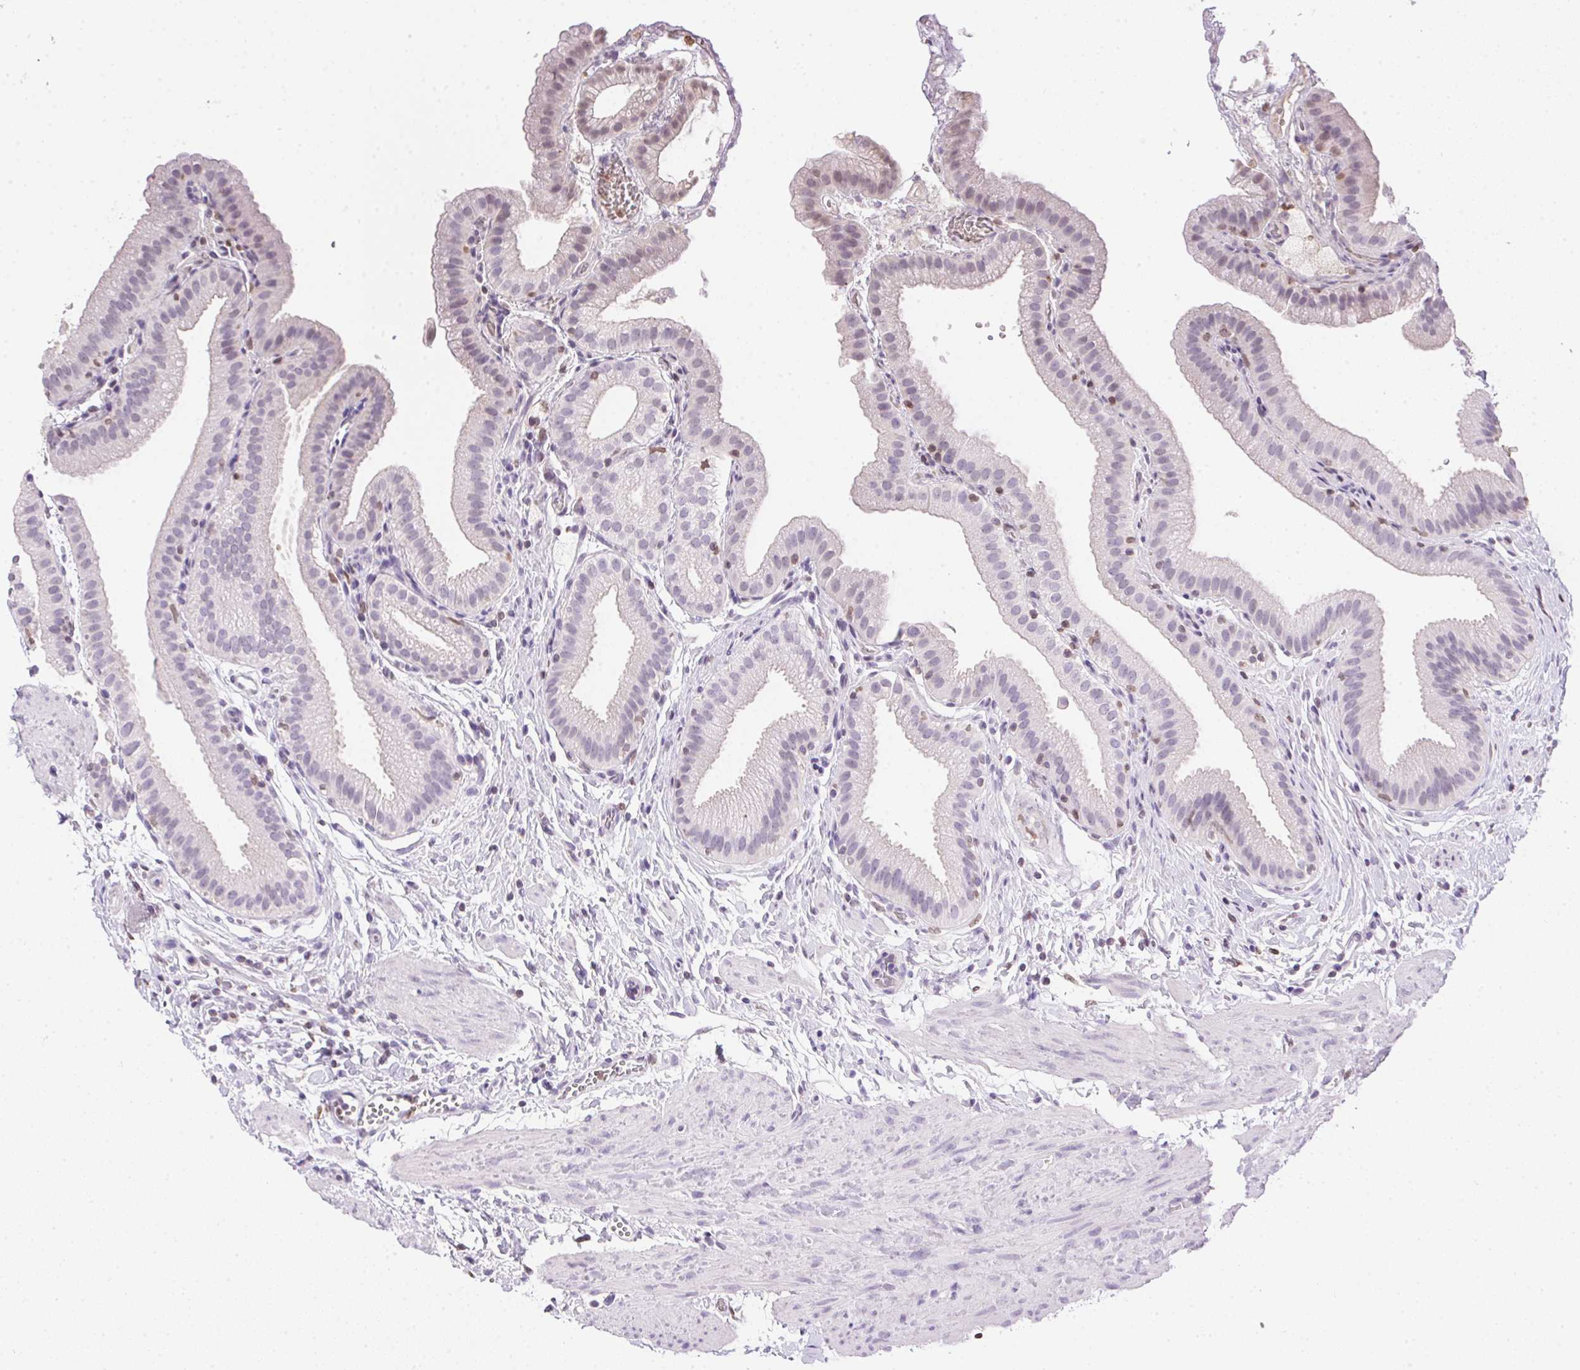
{"staining": {"intensity": "weak", "quantity": "<25%", "location": "nuclear"}, "tissue": "gallbladder", "cell_type": "Glandular cells", "image_type": "normal", "snomed": [{"axis": "morphology", "description": "Normal tissue, NOS"}, {"axis": "topography", "description": "Gallbladder"}], "caption": "The immunohistochemistry (IHC) micrograph has no significant positivity in glandular cells of gallbladder. (DAB IHC with hematoxylin counter stain).", "gene": "PRL", "patient": {"sex": "female", "age": 63}}